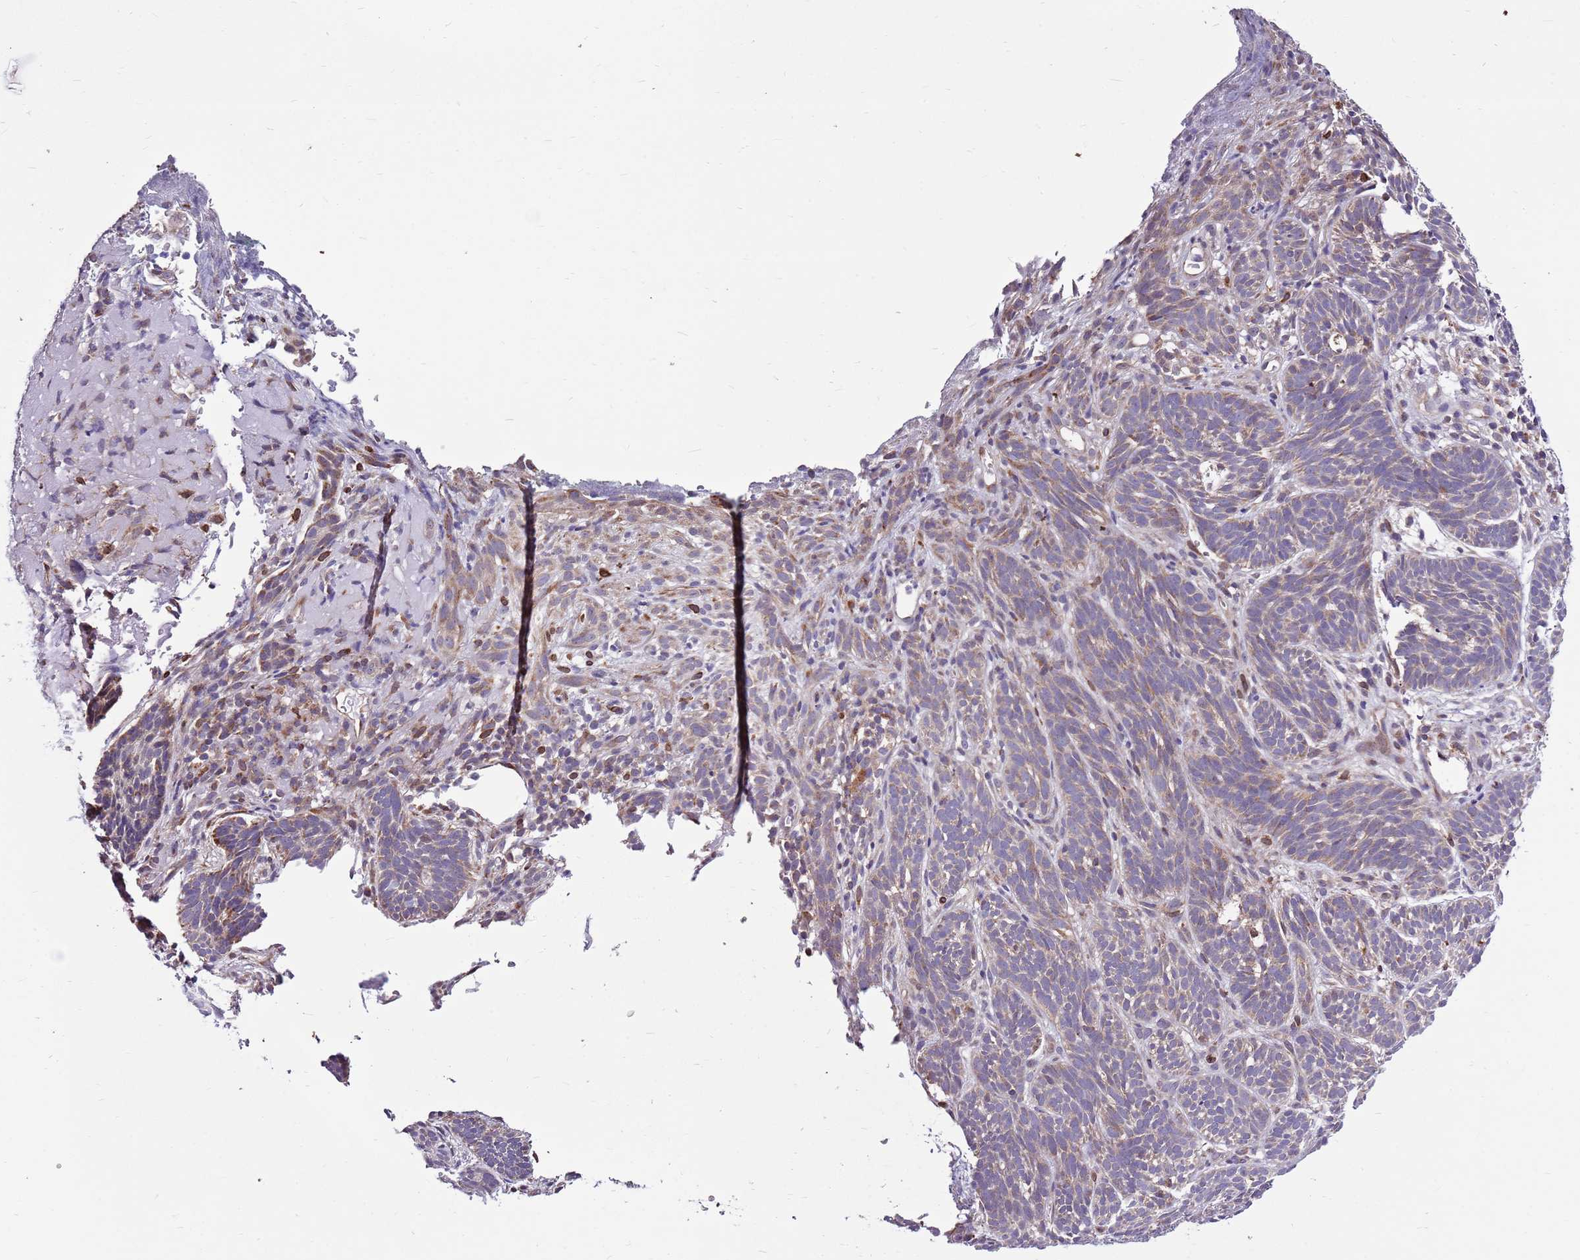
{"staining": {"intensity": "weak", "quantity": "<25%", "location": "cytoplasmic/membranous"}, "tissue": "skin cancer", "cell_type": "Tumor cells", "image_type": "cancer", "snomed": [{"axis": "morphology", "description": "Basal cell carcinoma"}, {"axis": "topography", "description": "Skin"}], "caption": "Immunohistochemical staining of human skin basal cell carcinoma displays no significant expression in tumor cells.", "gene": "SMG1", "patient": {"sex": "male", "age": 71}}